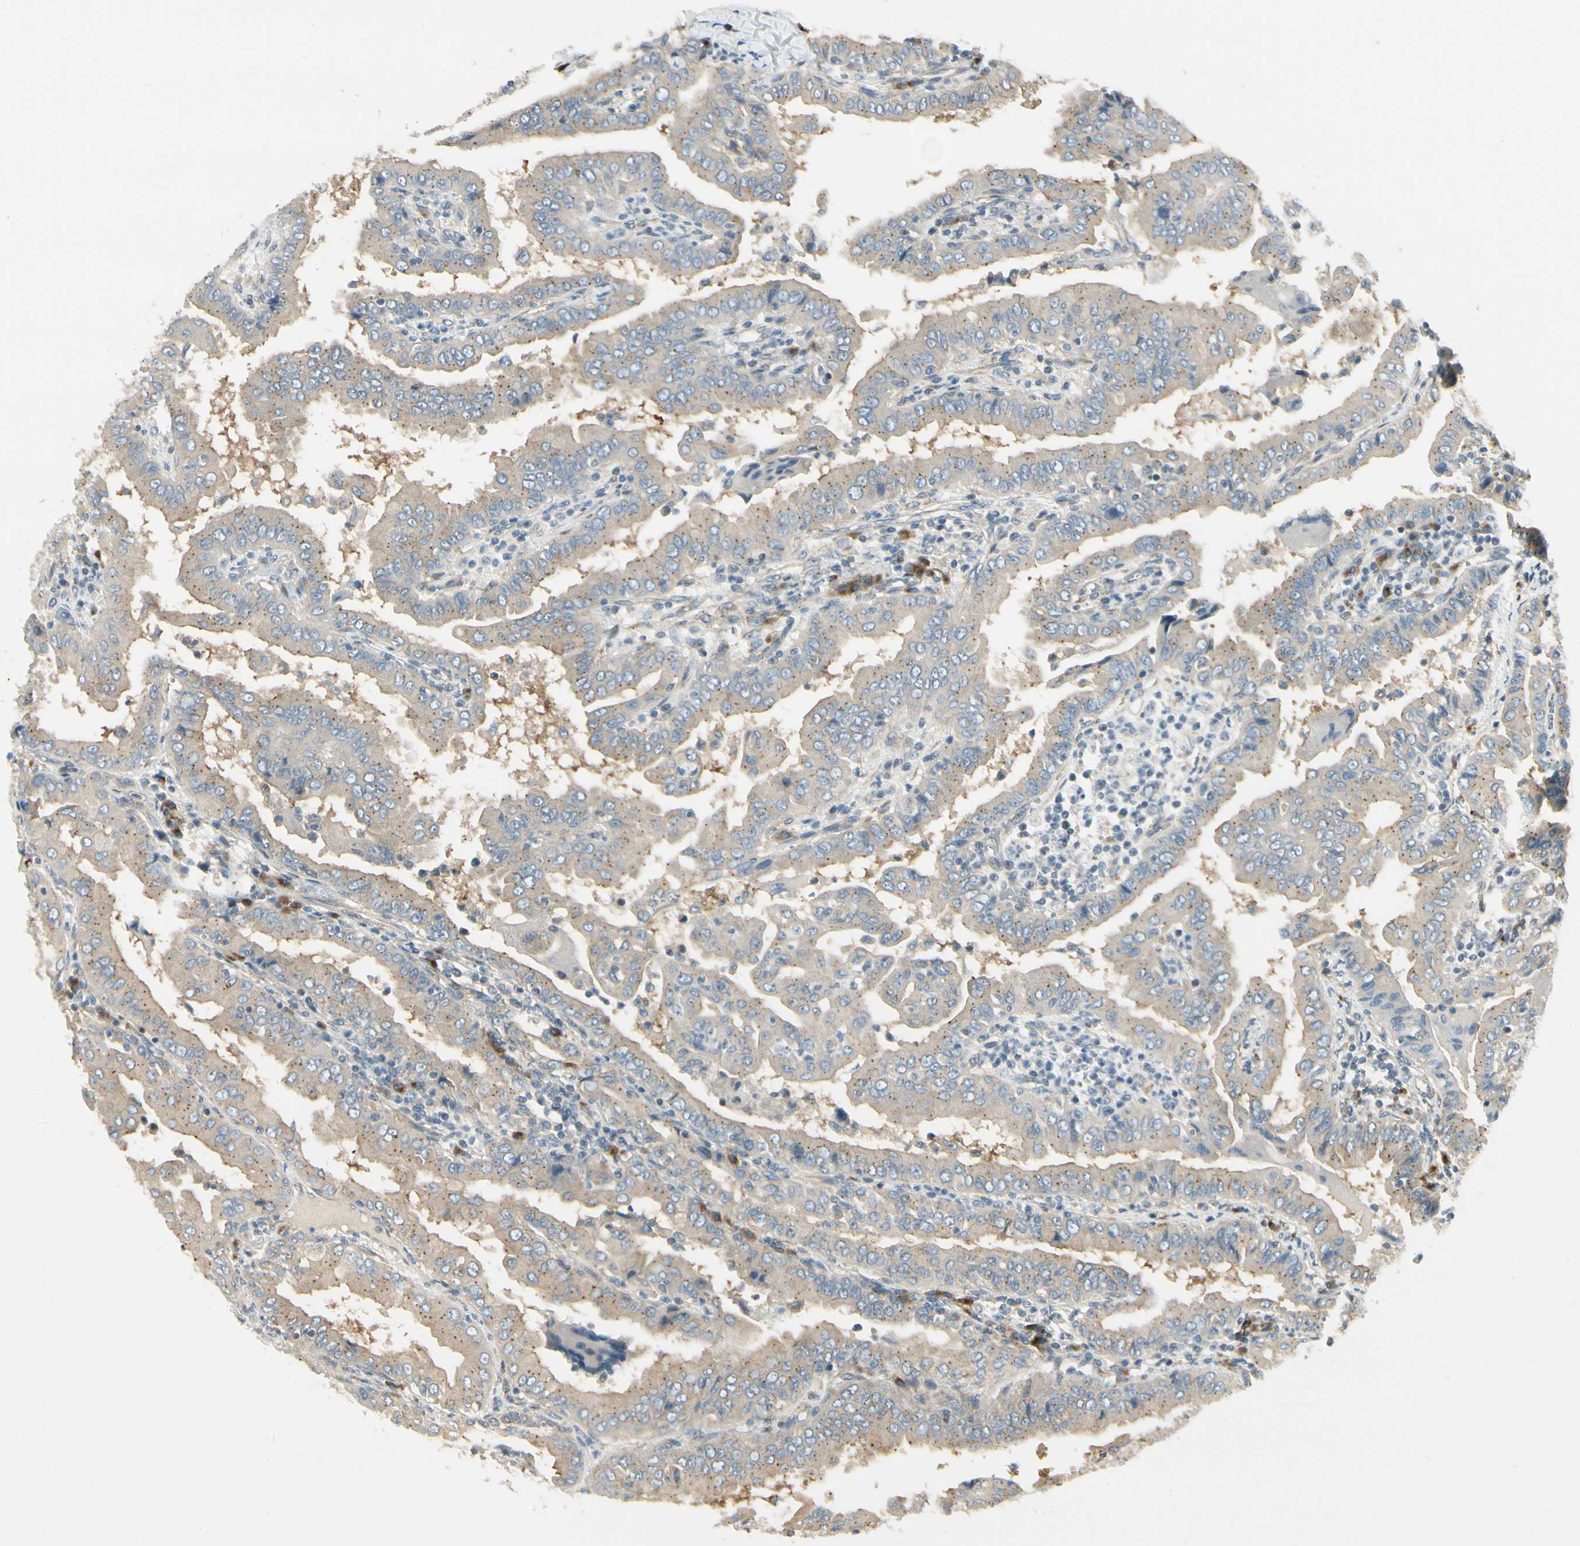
{"staining": {"intensity": "weak", "quantity": ">75%", "location": "cytoplasmic/membranous"}, "tissue": "thyroid cancer", "cell_type": "Tumor cells", "image_type": "cancer", "snomed": [{"axis": "morphology", "description": "Papillary adenocarcinoma, NOS"}, {"axis": "topography", "description": "Thyroid gland"}], "caption": "Immunohistochemistry (IHC) micrograph of human thyroid cancer stained for a protein (brown), which demonstrates low levels of weak cytoplasmic/membranous staining in approximately >75% of tumor cells.", "gene": "MANSC1", "patient": {"sex": "male", "age": 33}}